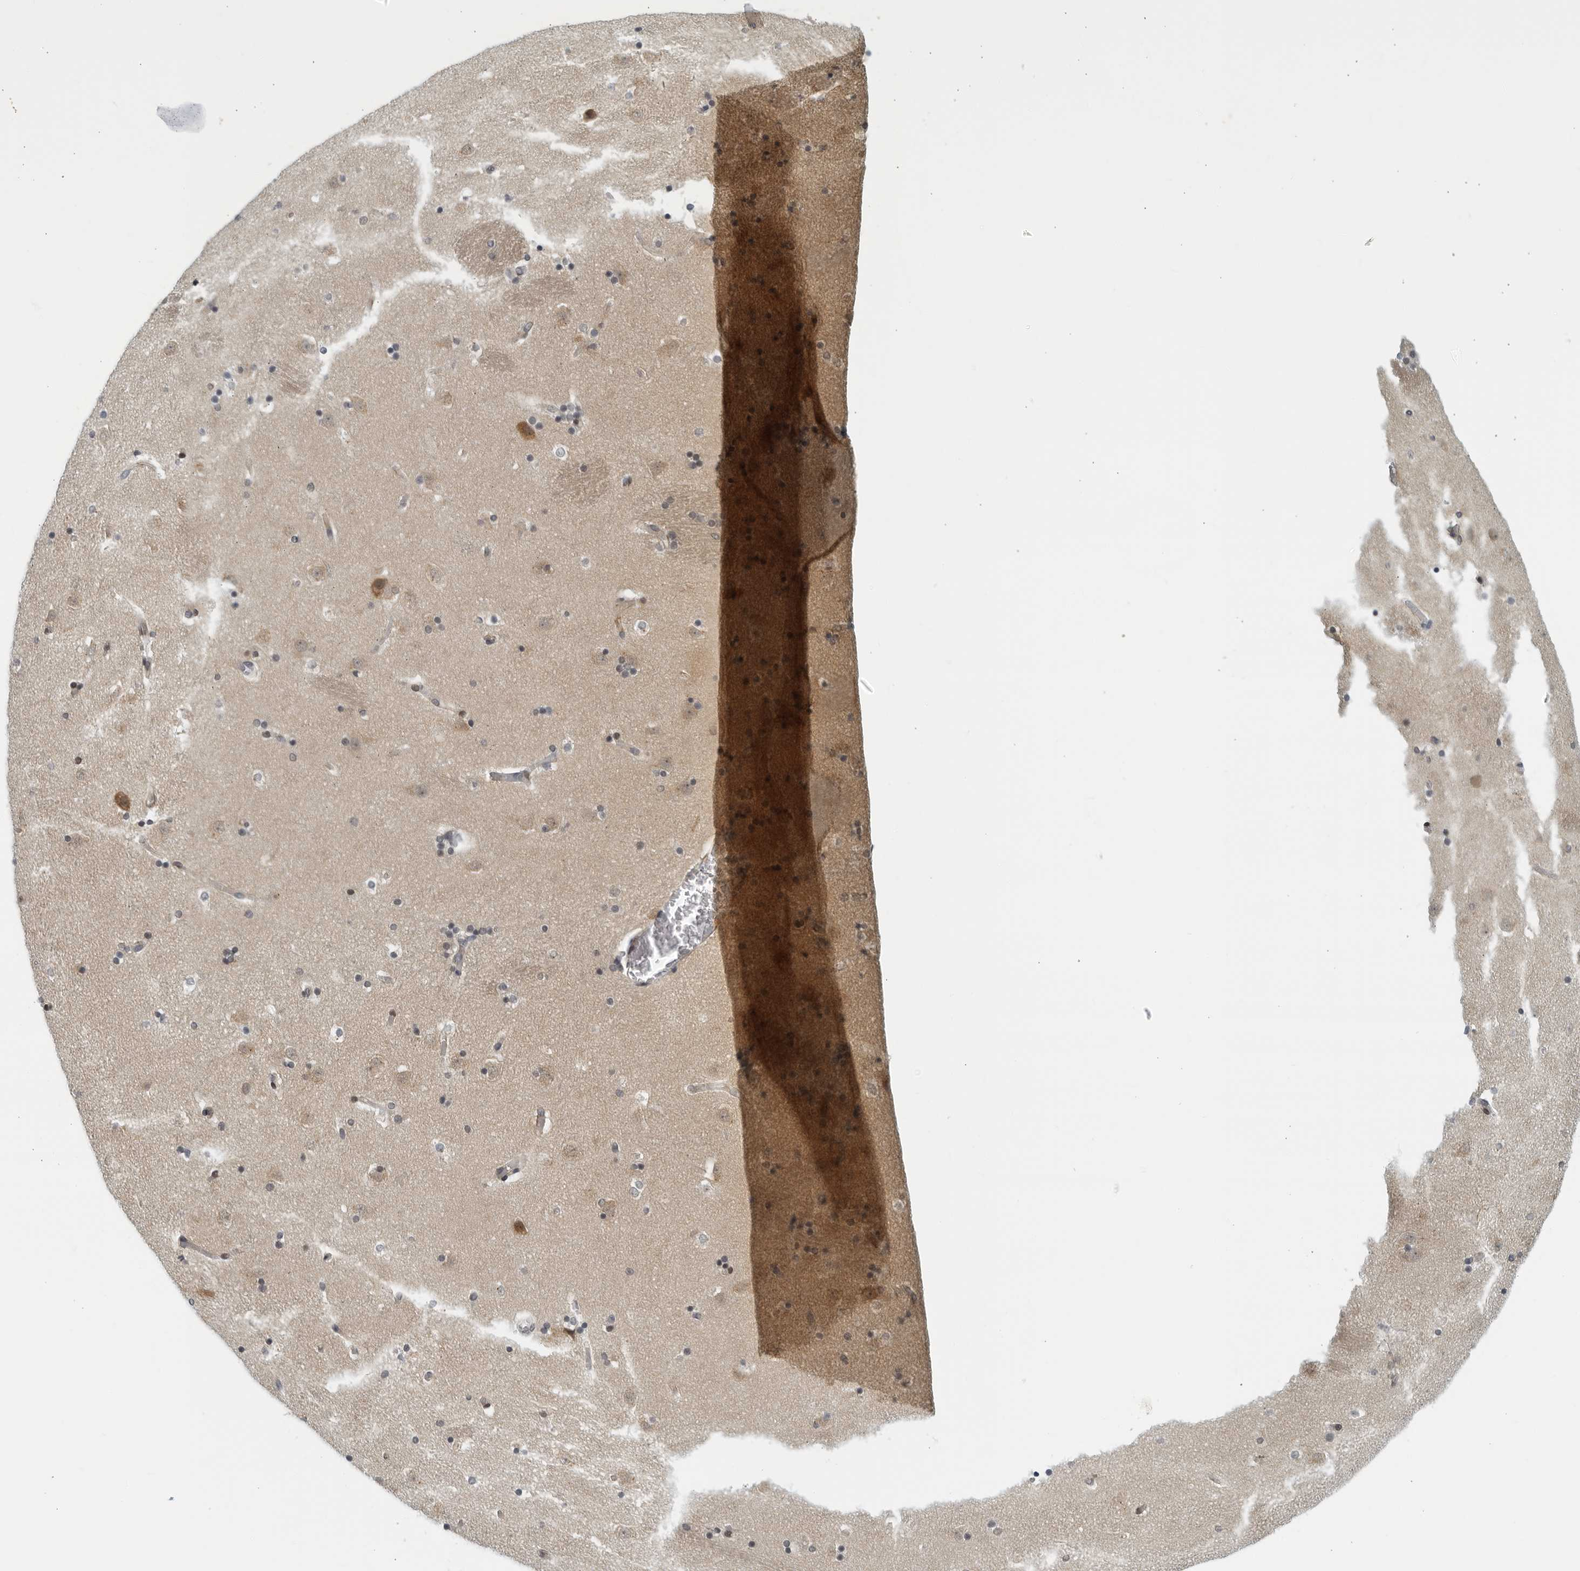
{"staining": {"intensity": "negative", "quantity": "none", "location": "none"}, "tissue": "caudate", "cell_type": "Glial cells", "image_type": "normal", "snomed": [{"axis": "morphology", "description": "Normal tissue, NOS"}, {"axis": "topography", "description": "Lateral ventricle wall"}], "caption": "Immunohistochemical staining of normal caudate exhibits no significant expression in glial cells.", "gene": "RC3H1", "patient": {"sex": "male", "age": 45}}